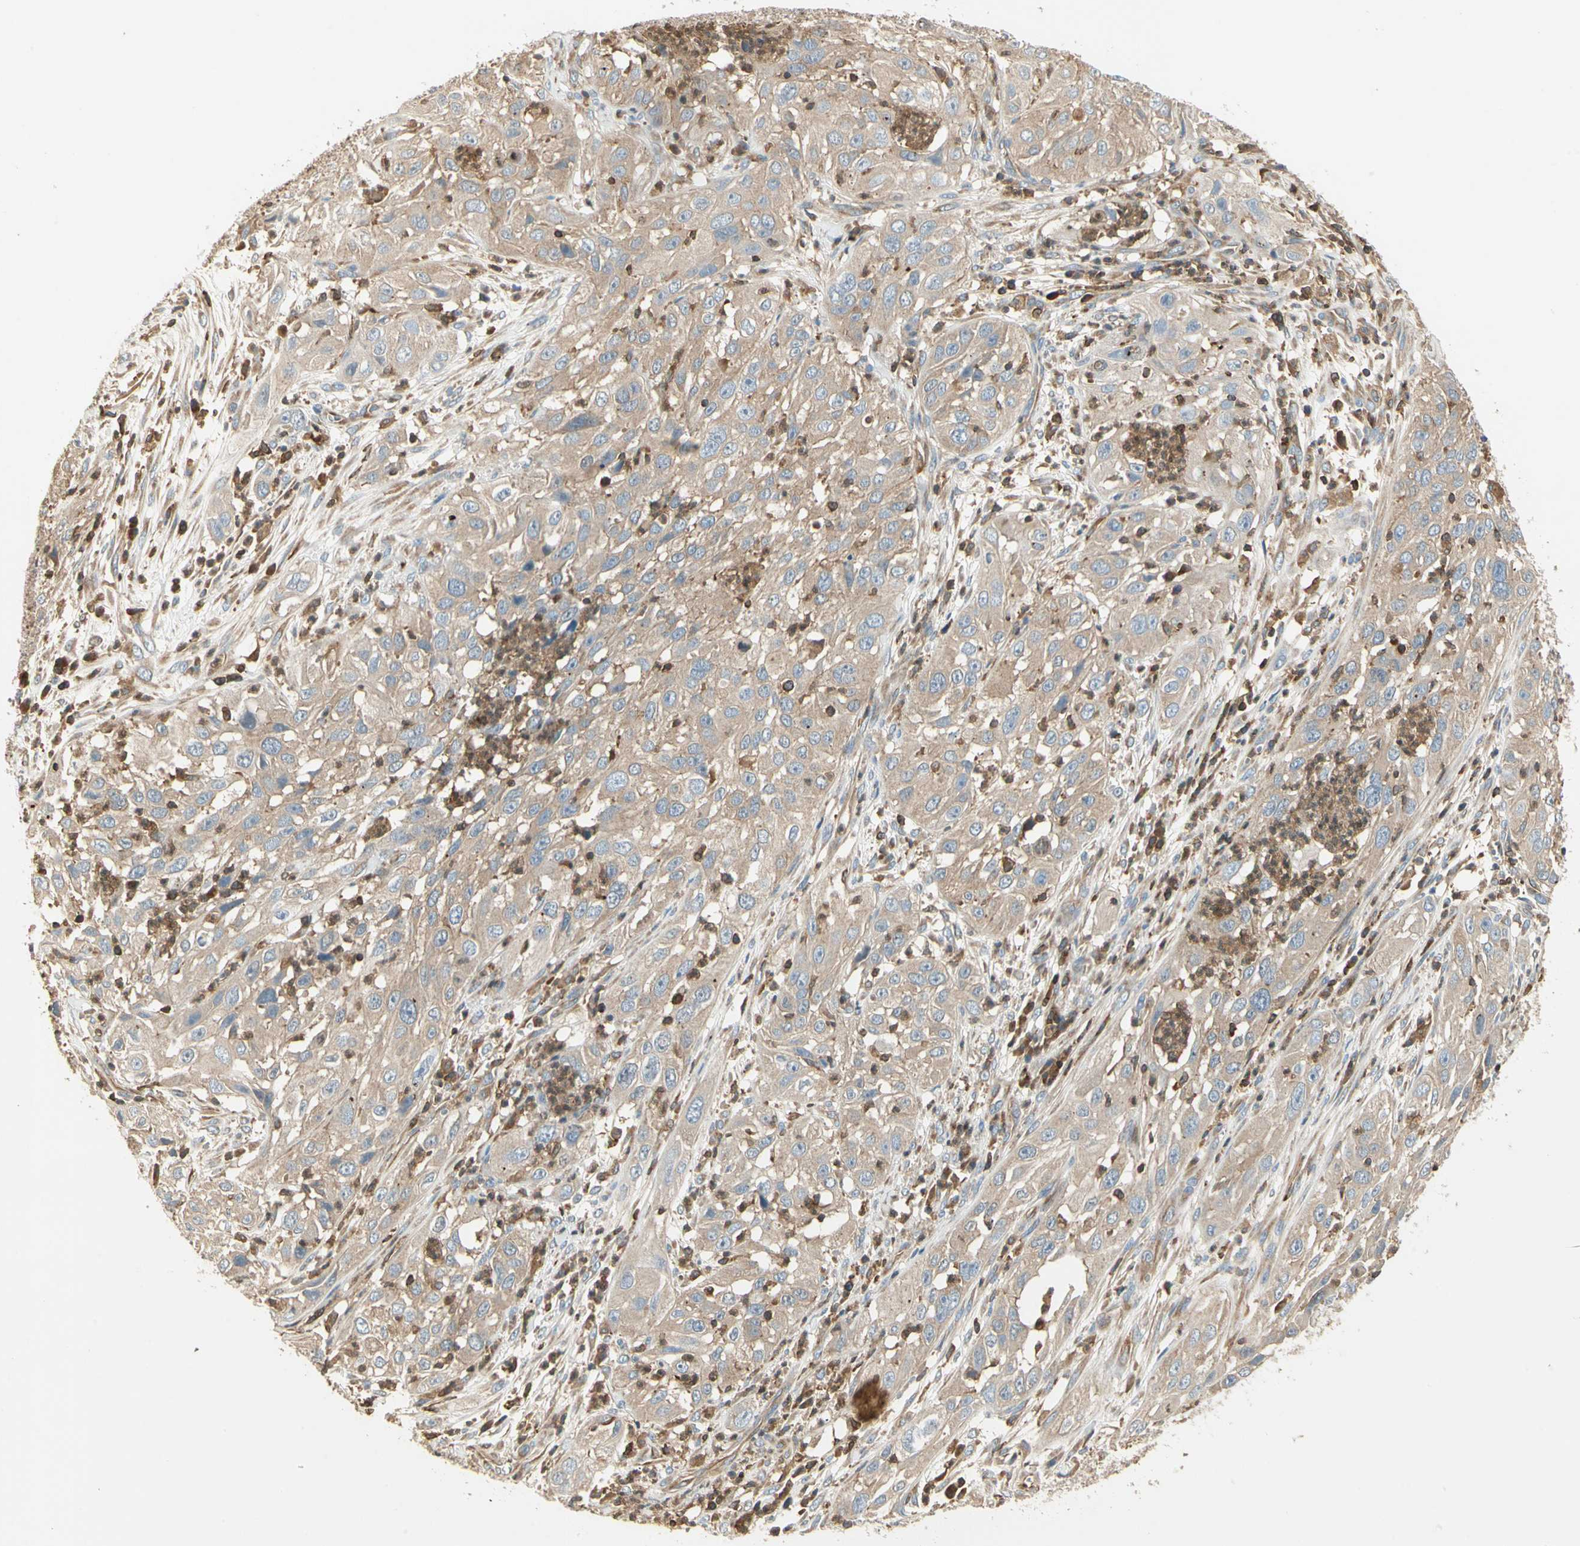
{"staining": {"intensity": "weak", "quantity": ">75%", "location": "cytoplasmic/membranous"}, "tissue": "cervical cancer", "cell_type": "Tumor cells", "image_type": "cancer", "snomed": [{"axis": "morphology", "description": "Squamous cell carcinoma, NOS"}, {"axis": "topography", "description": "Cervix"}], "caption": "This image demonstrates cervical cancer (squamous cell carcinoma) stained with immunohistochemistry (IHC) to label a protein in brown. The cytoplasmic/membranous of tumor cells show weak positivity for the protein. Nuclei are counter-stained blue.", "gene": "CRLF3", "patient": {"sex": "female", "age": 32}}